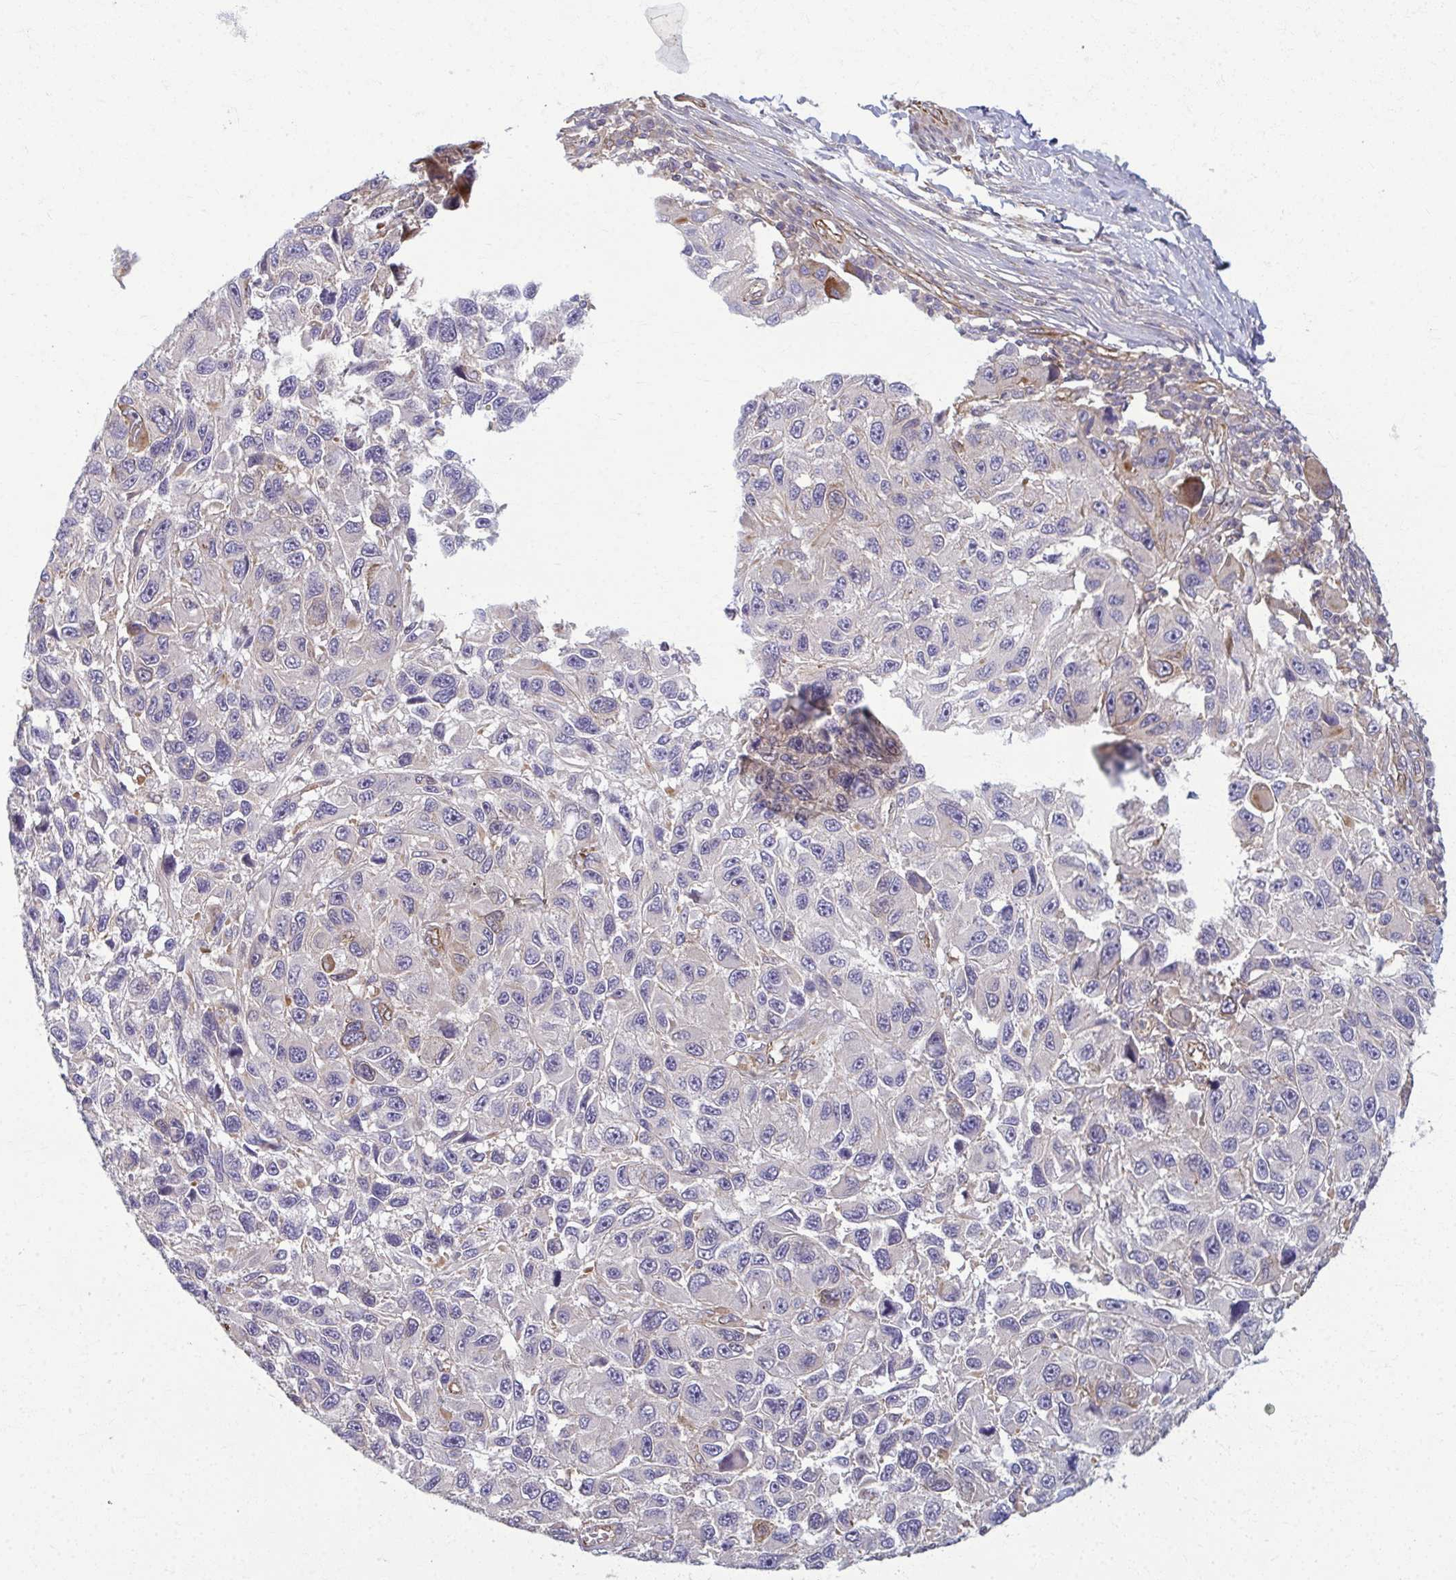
{"staining": {"intensity": "negative", "quantity": "none", "location": "none"}, "tissue": "melanoma", "cell_type": "Tumor cells", "image_type": "cancer", "snomed": [{"axis": "morphology", "description": "Malignant melanoma, NOS"}, {"axis": "topography", "description": "Skin"}], "caption": "IHC micrograph of human melanoma stained for a protein (brown), which shows no positivity in tumor cells.", "gene": "EID2B", "patient": {"sex": "male", "age": 53}}